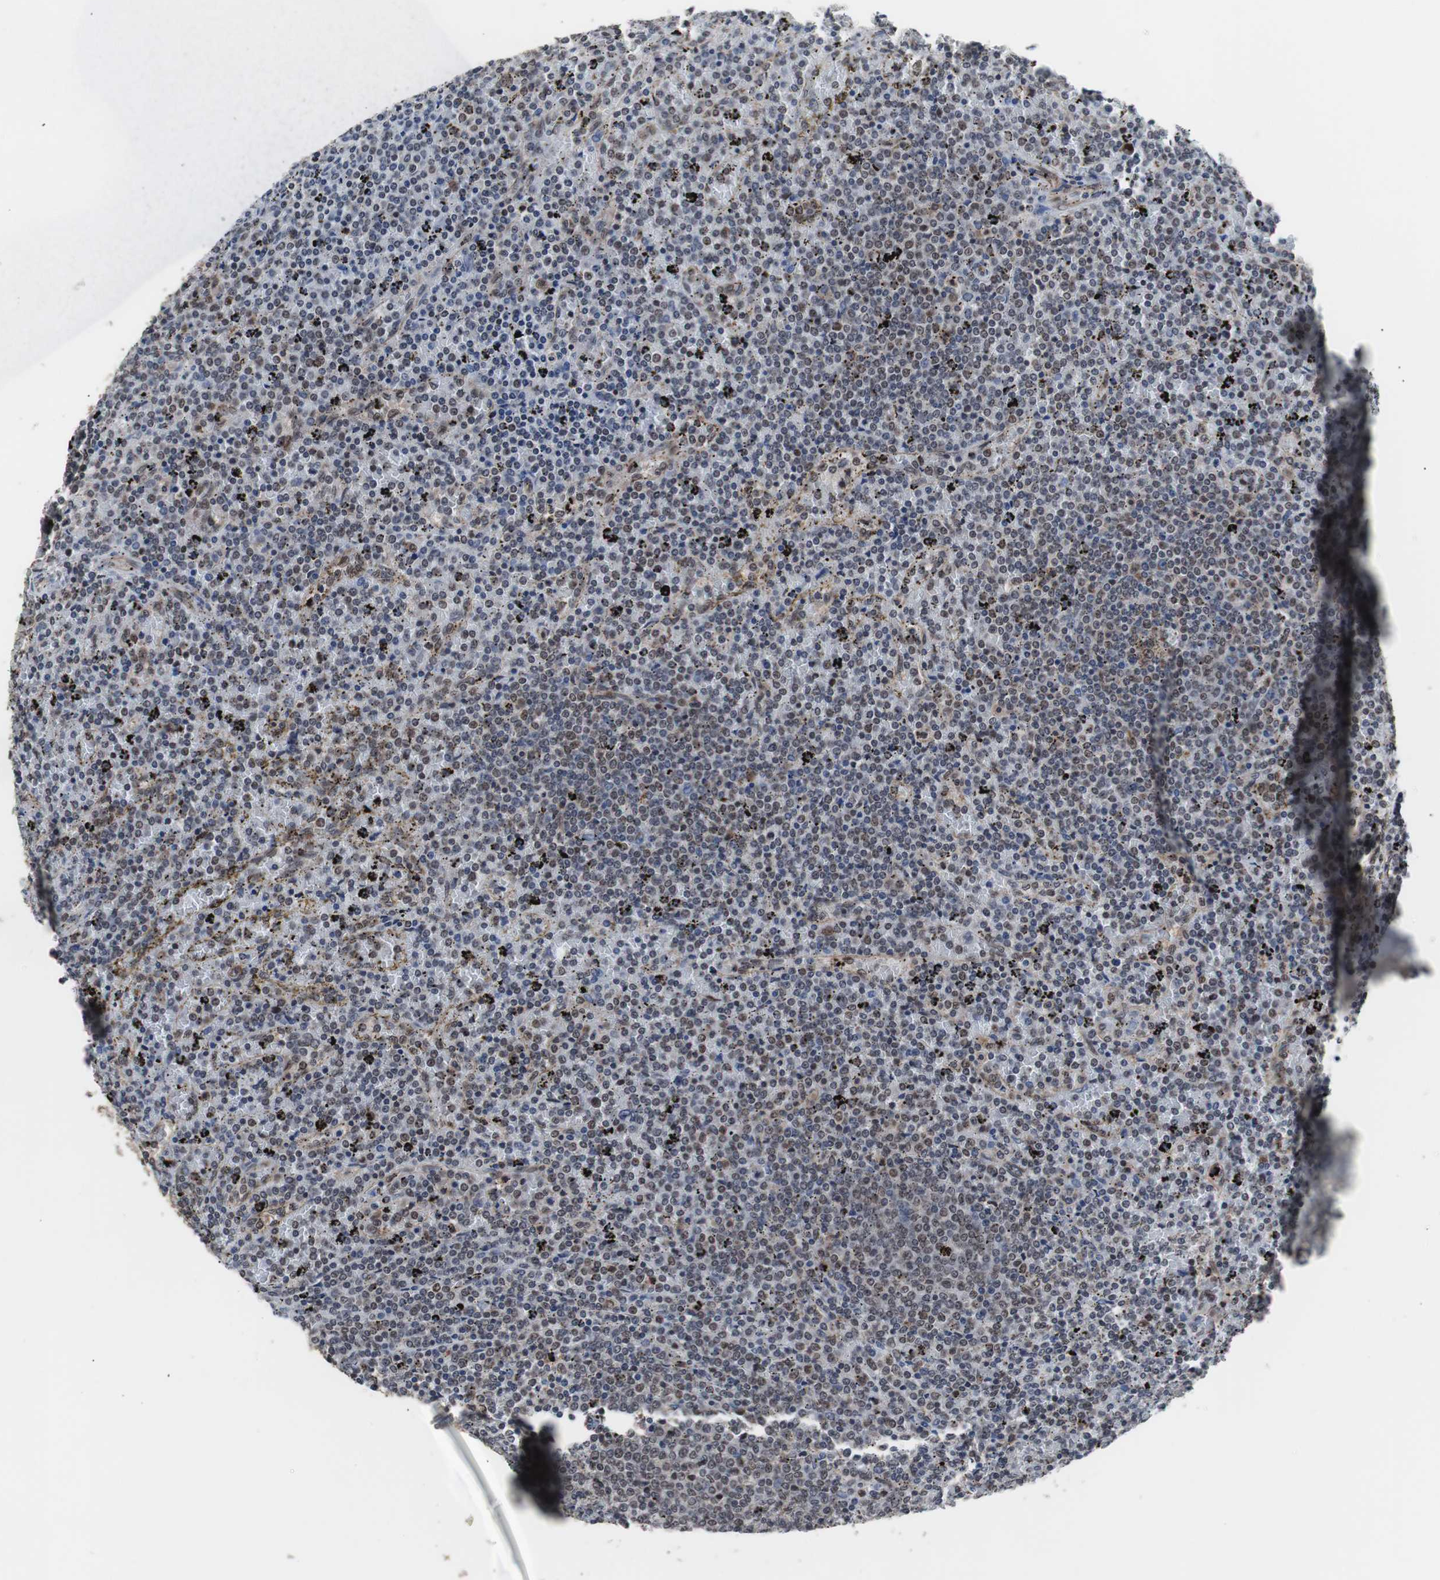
{"staining": {"intensity": "weak", "quantity": "25%-75%", "location": "nuclear"}, "tissue": "lymphoma", "cell_type": "Tumor cells", "image_type": "cancer", "snomed": [{"axis": "morphology", "description": "Malignant lymphoma, non-Hodgkin's type, Low grade"}, {"axis": "topography", "description": "Spleen"}], "caption": "Human lymphoma stained with a protein marker shows weak staining in tumor cells.", "gene": "GTF2F2", "patient": {"sex": "female", "age": 77}}